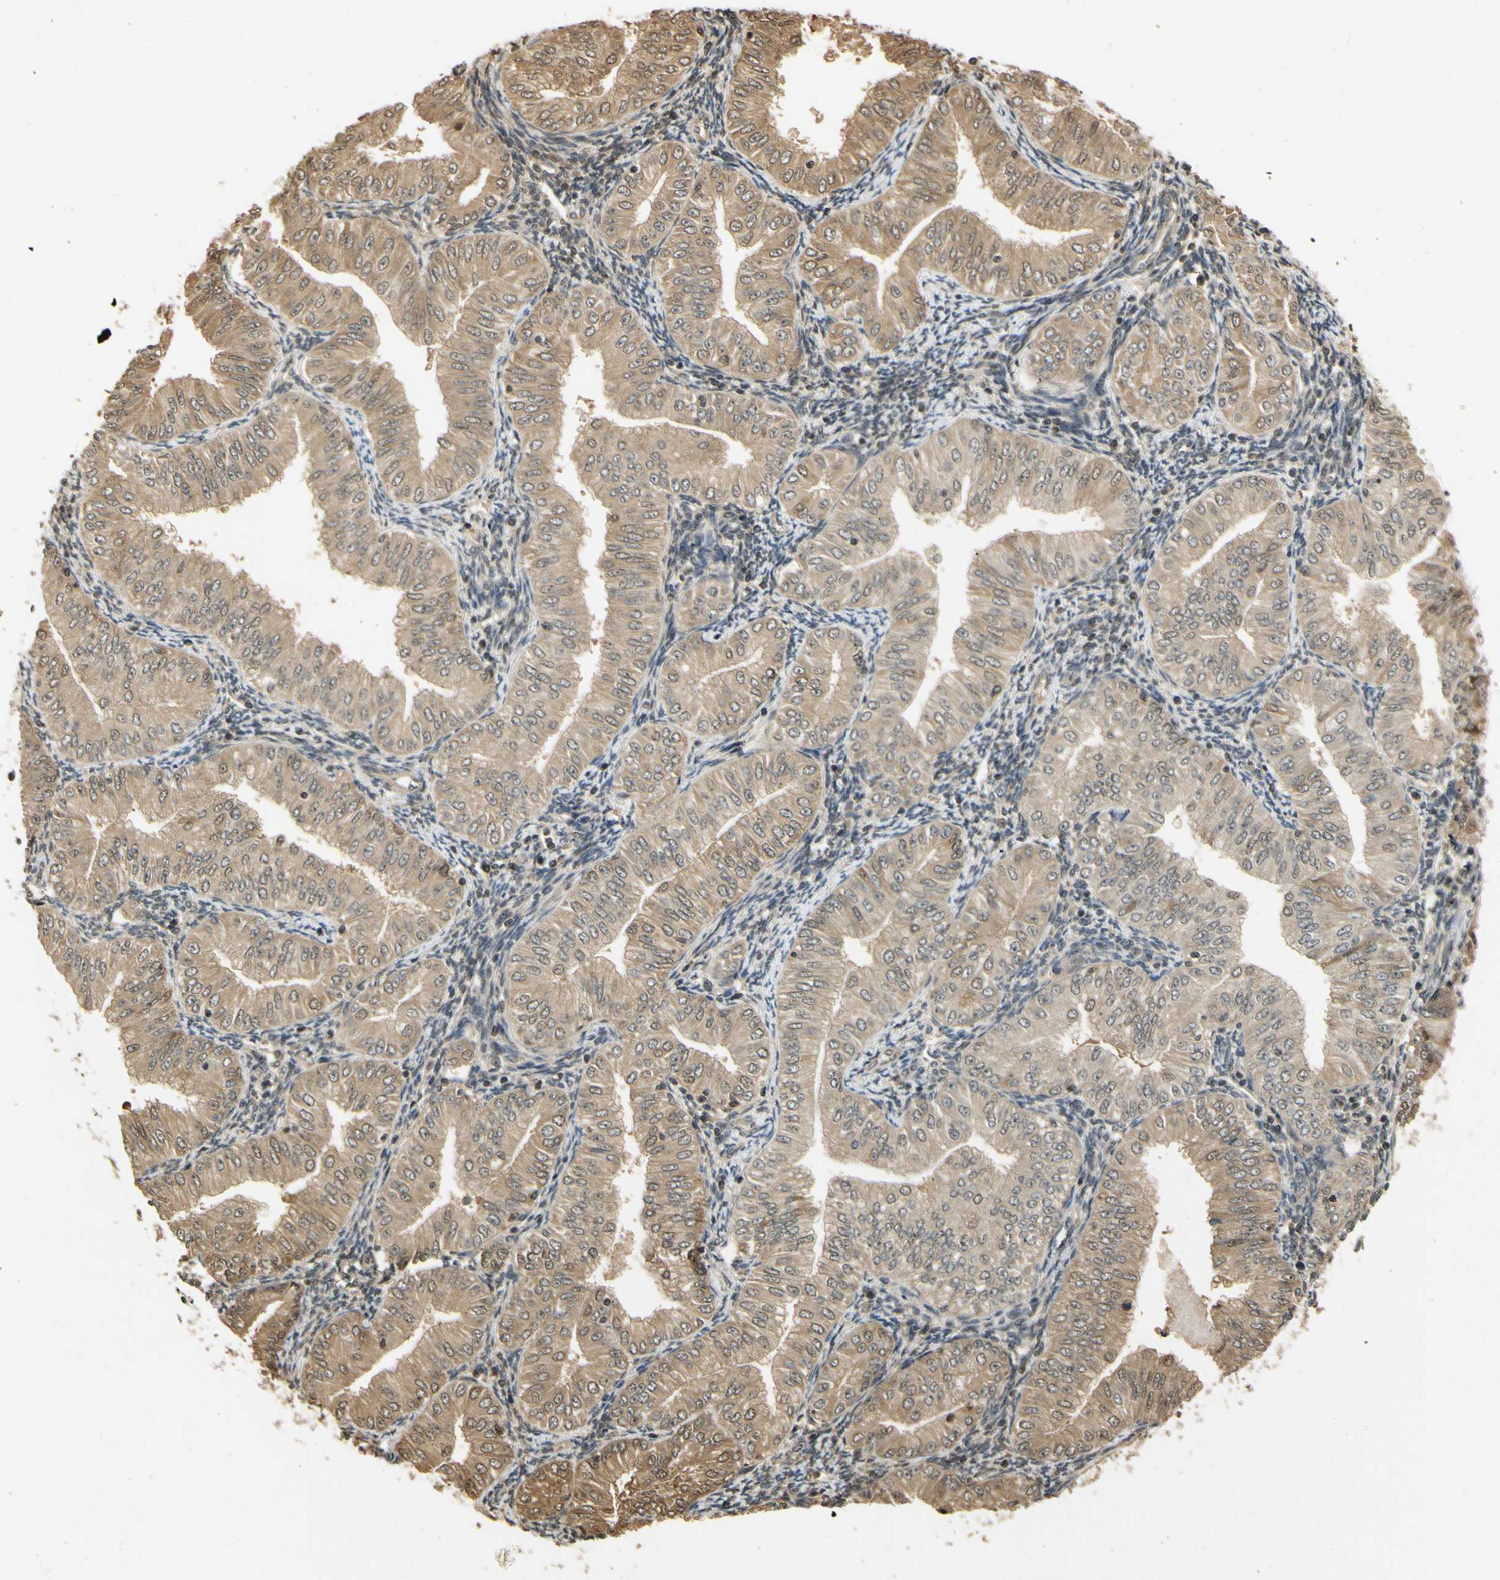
{"staining": {"intensity": "weak", "quantity": ">75%", "location": "cytoplasmic/membranous"}, "tissue": "endometrial cancer", "cell_type": "Tumor cells", "image_type": "cancer", "snomed": [{"axis": "morphology", "description": "Normal tissue, NOS"}, {"axis": "morphology", "description": "Adenocarcinoma, NOS"}, {"axis": "topography", "description": "Endometrium"}], "caption": "A photomicrograph of human adenocarcinoma (endometrial) stained for a protein demonstrates weak cytoplasmic/membranous brown staining in tumor cells. The protein of interest is stained brown, and the nuclei are stained in blue (DAB (3,3'-diaminobenzidine) IHC with brightfield microscopy, high magnification).", "gene": "SOD1", "patient": {"sex": "female", "age": 53}}